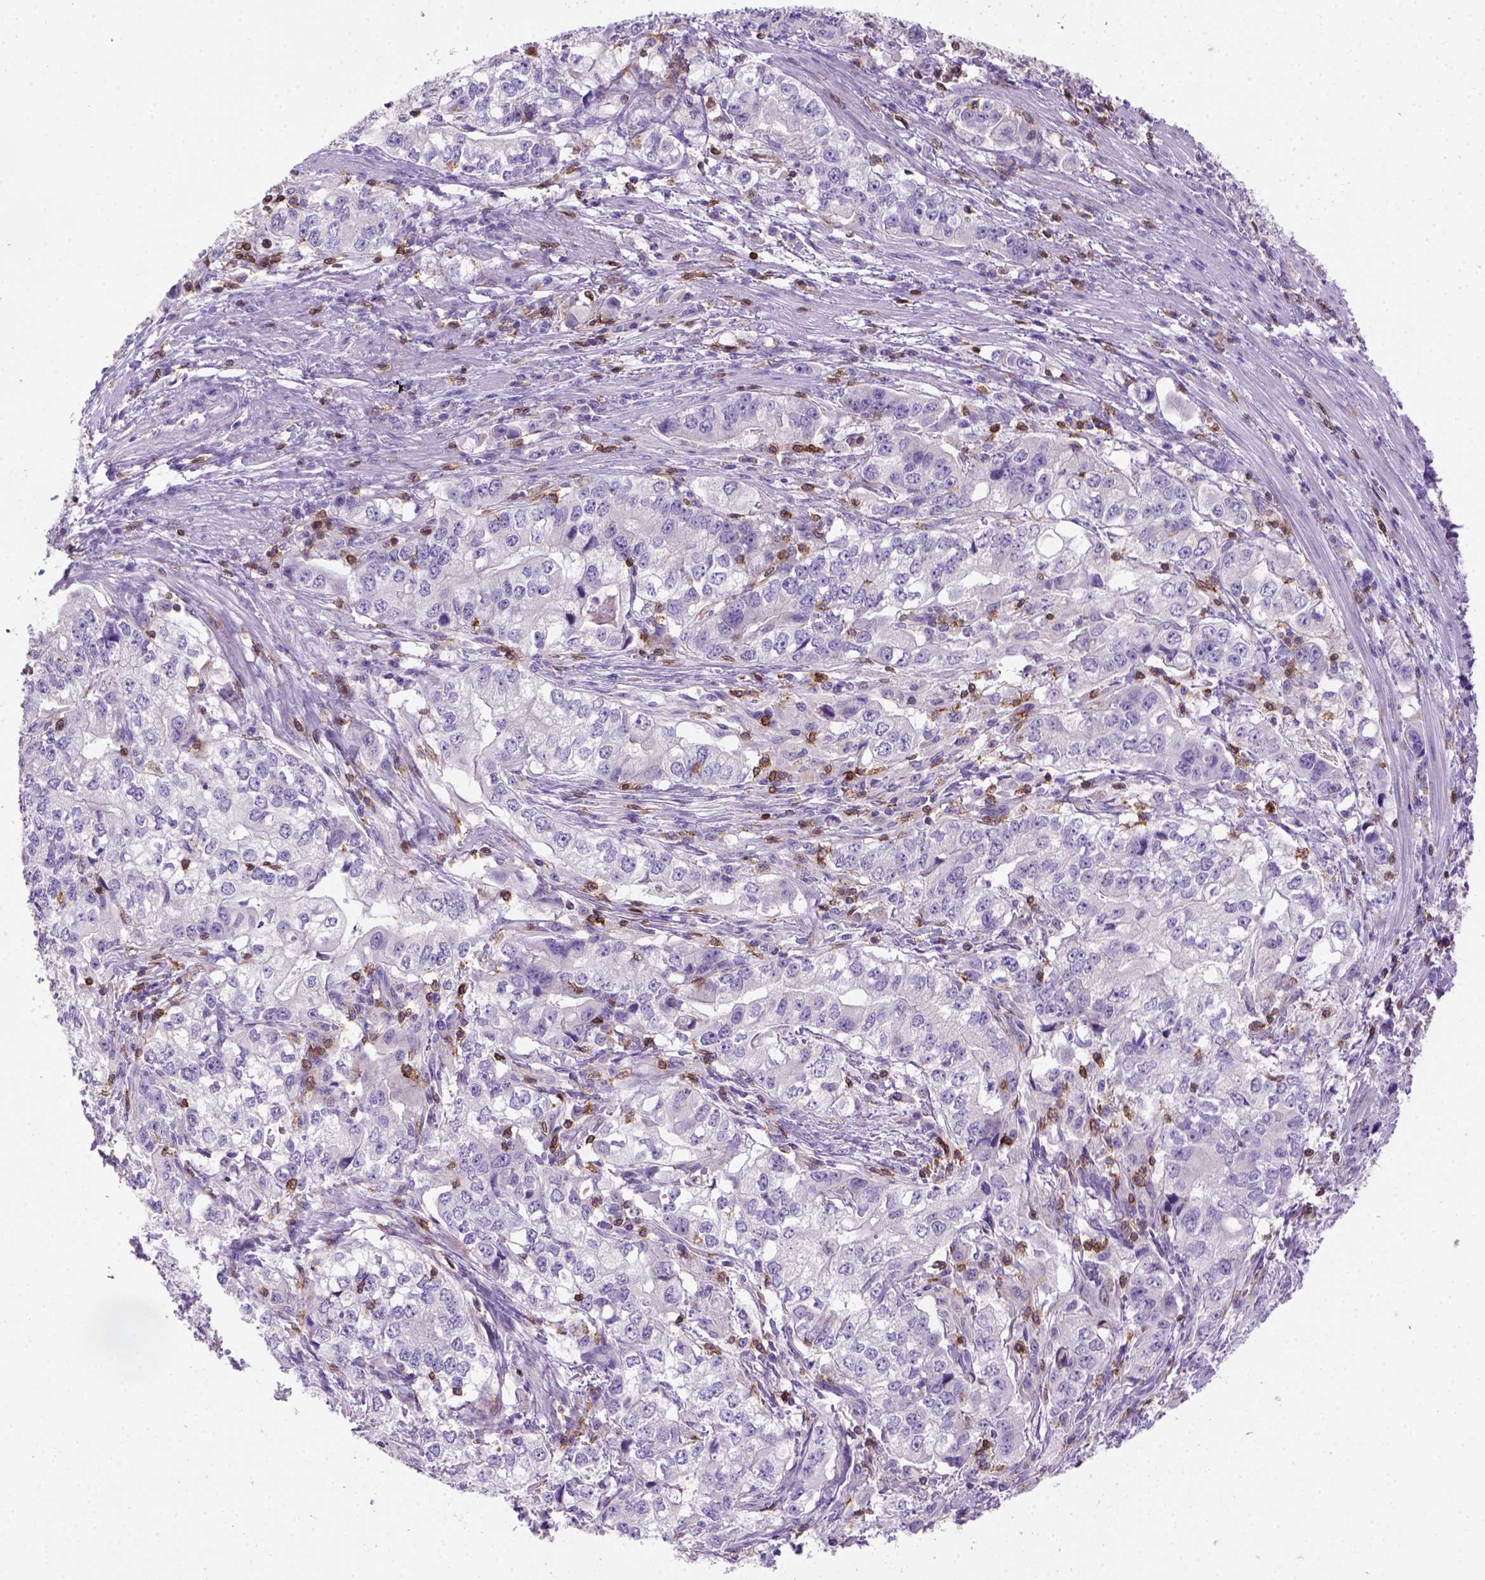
{"staining": {"intensity": "negative", "quantity": "none", "location": "none"}, "tissue": "stomach cancer", "cell_type": "Tumor cells", "image_type": "cancer", "snomed": [{"axis": "morphology", "description": "Adenocarcinoma, NOS"}, {"axis": "topography", "description": "Stomach, lower"}], "caption": "This is a micrograph of immunohistochemistry staining of stomach cancer, which shows no expression in tumor cells.", "gene": "CD3E", "patient": {"sex": "female", "age": 72}}